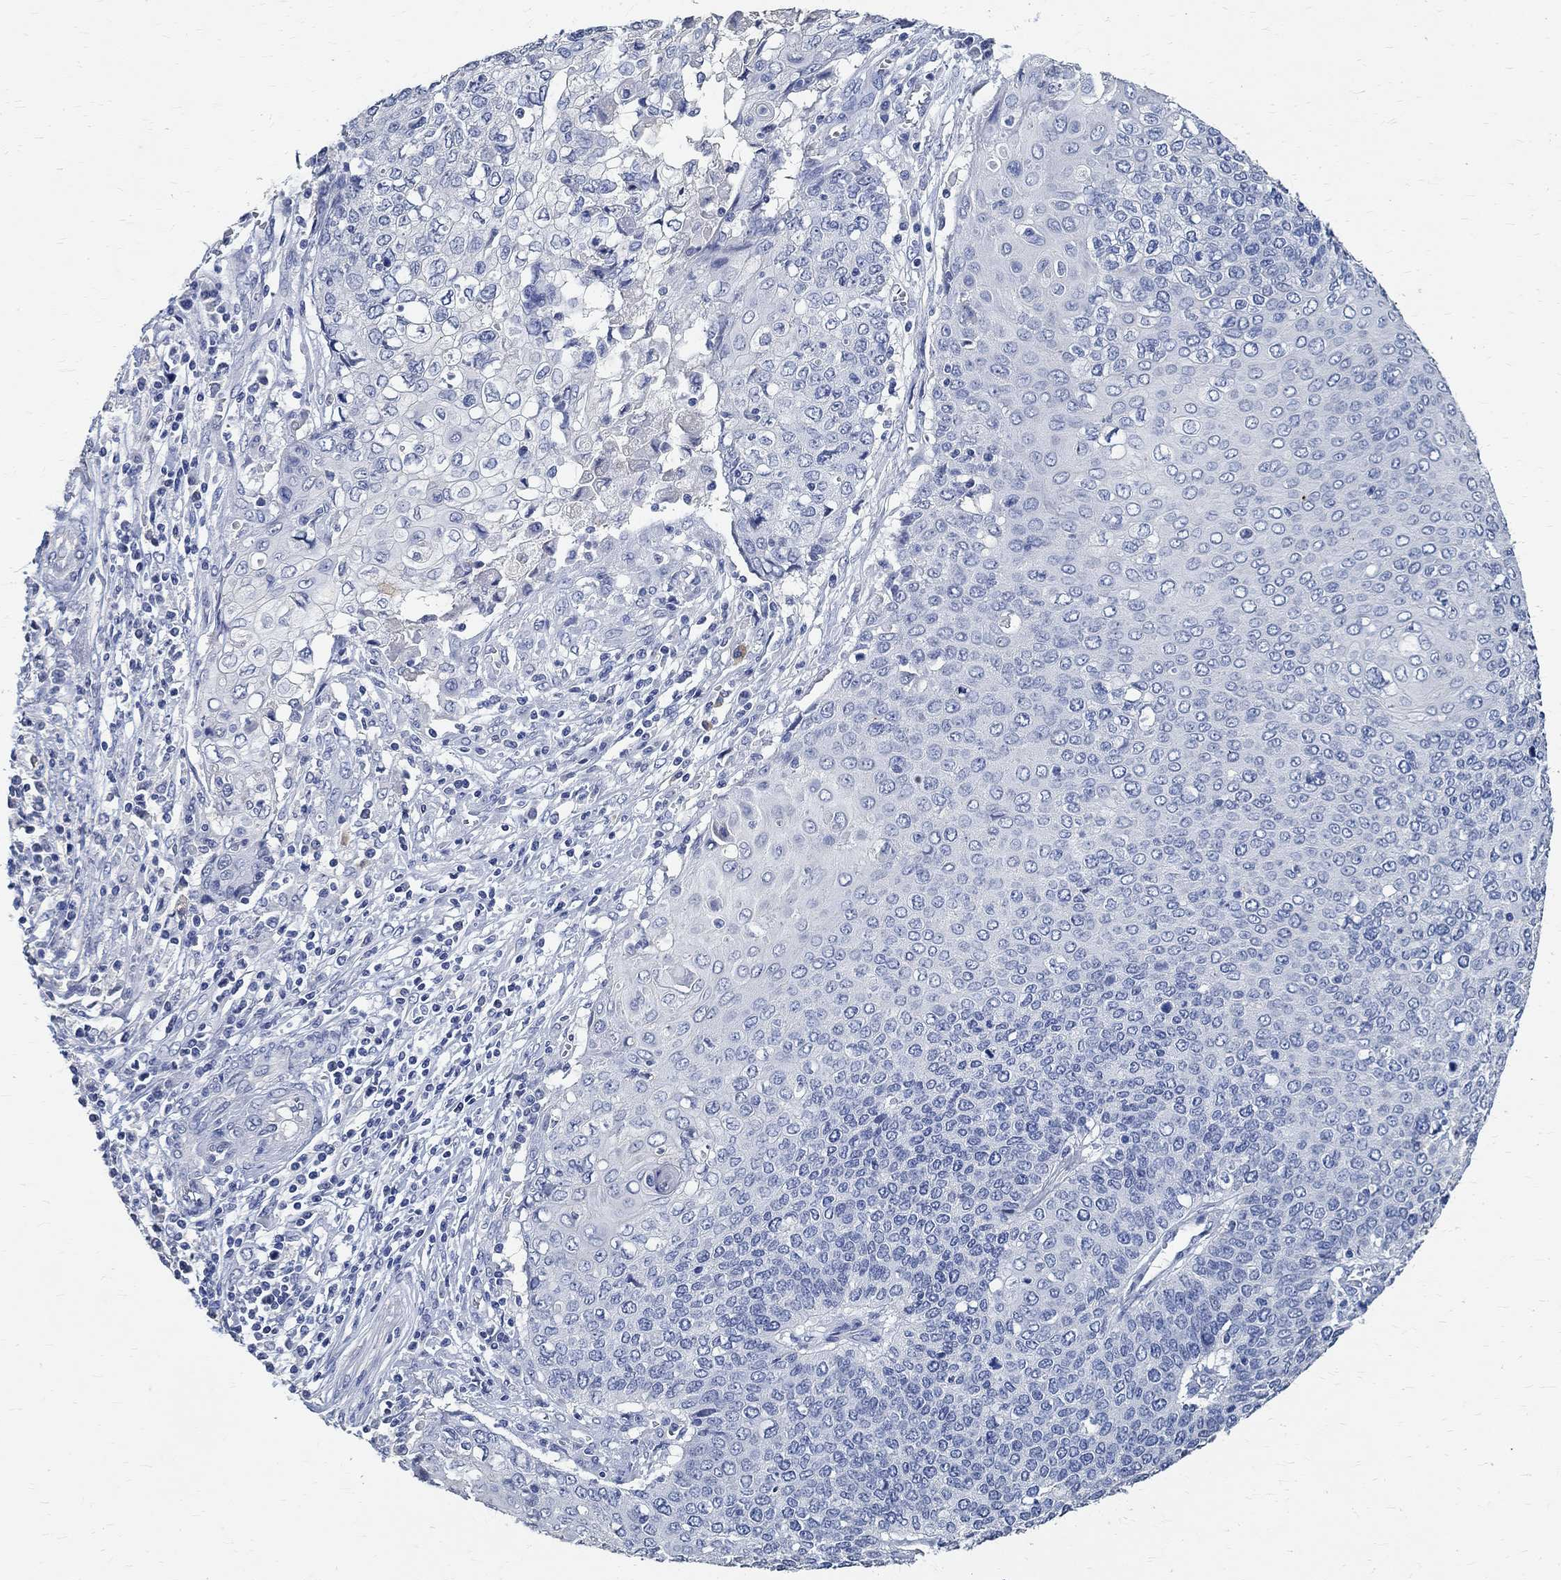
{"staining": {"intensity": "negative", "quantity": "none", "location": "none"}, "tissue": "cervical cancer", "cell_type": "Tumor cells", "image_type": "cancer", "snomed": [{"axis": "morphology", "description": "Squamous cell carcinoma, NOS"}, {"axis": "topography", "description": "Cervix"}], "caption": "This is an immunohistochemistry photomicrograph of cervical cancer (squamous cell carcinoma). There is no staining in tumor cells.", "gene": "PRX", "patient": {"sex": "female", "age": 39}}